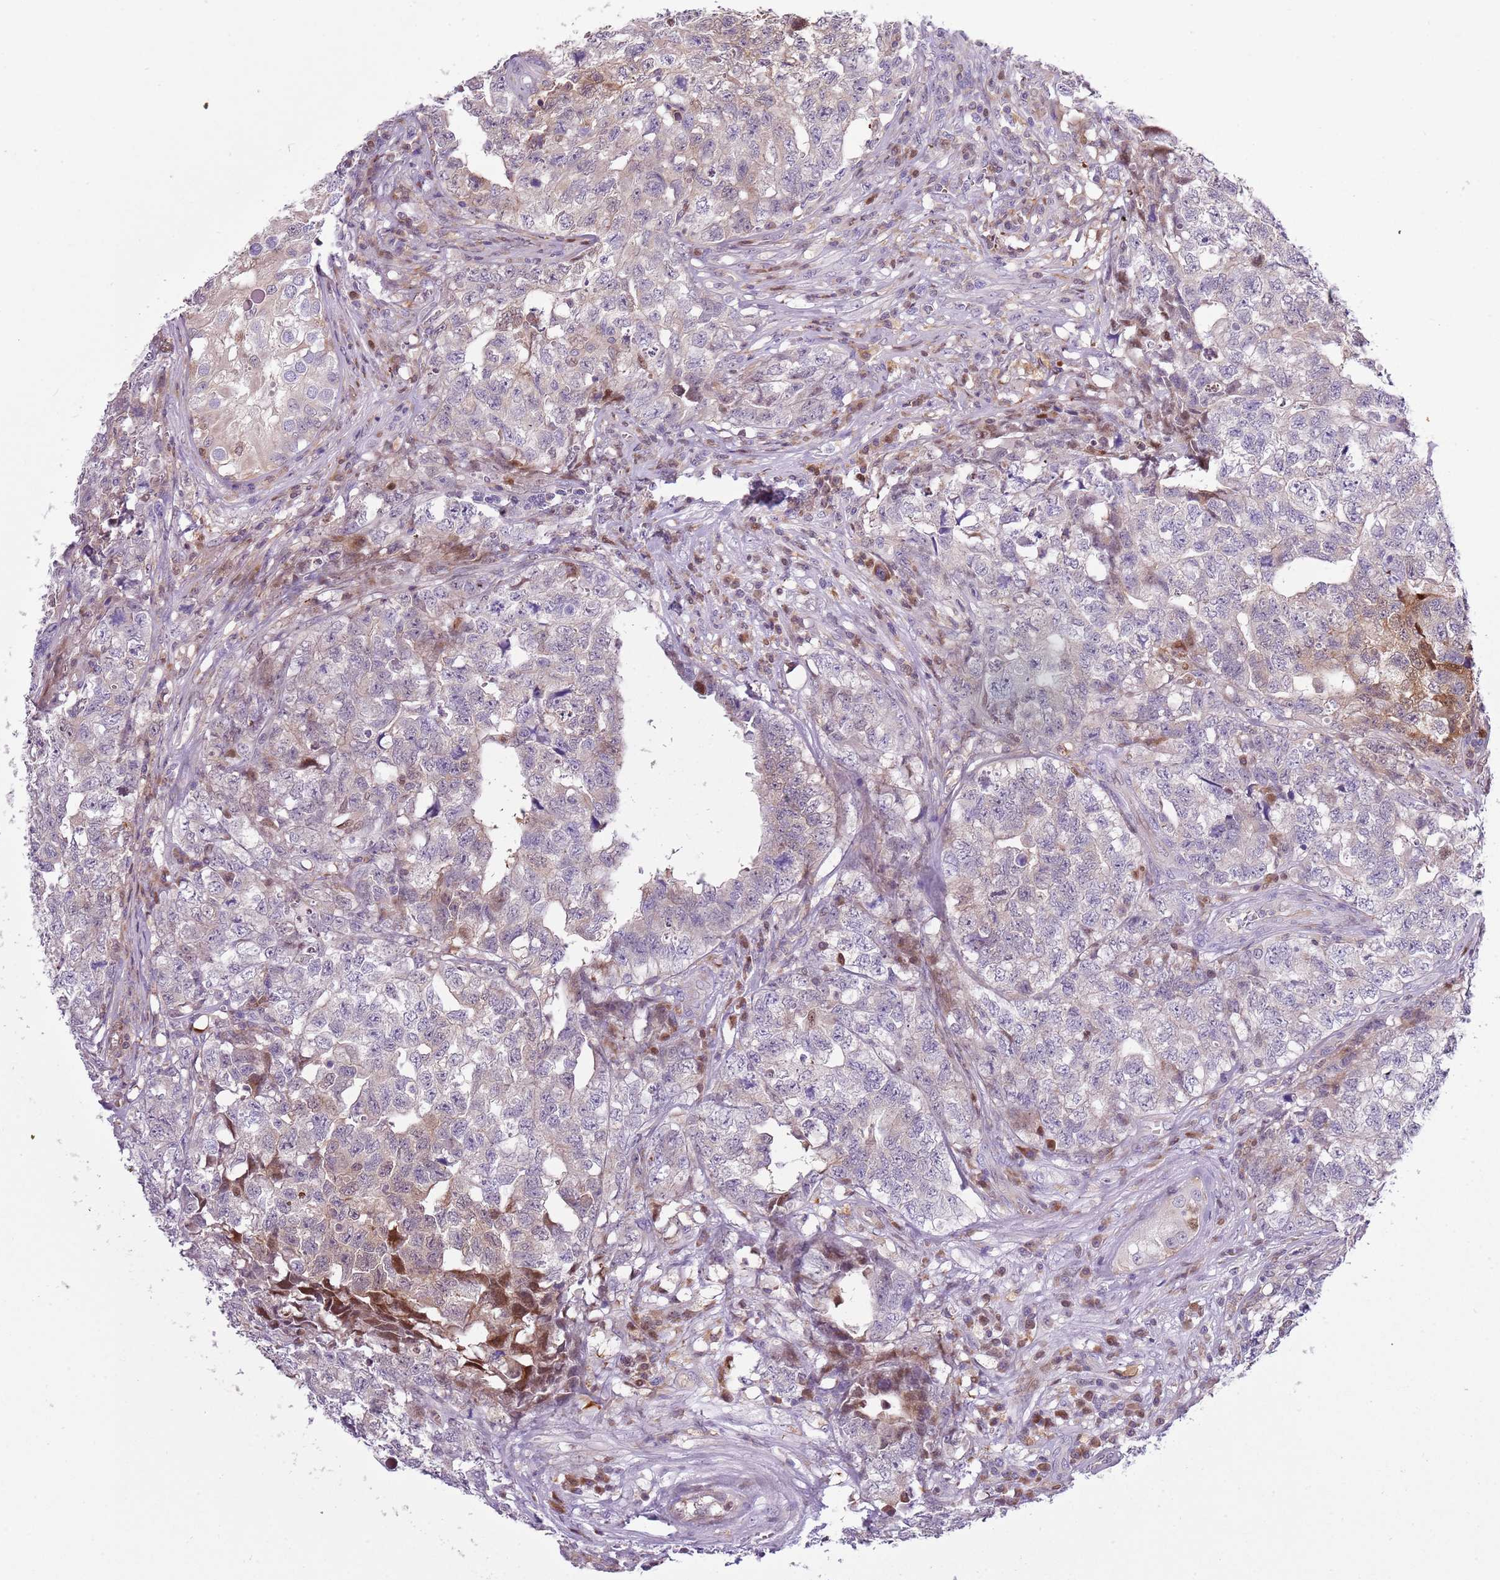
{"staining": {"intensity": "weak", "quantity": "<25%", "location": "cytoplasmic/membranous"}, "tissue": "testis cancer", "cell_type": "Tumor cells", "image_type": "cancer", "snomed": [{"axis": "morphology", "description": "Carcinoma, Embryonal, NOS"}, {"axis": "topography", "description": "Testis"}], "caption": "A high-resolution micrograph shows immunohistochemistry staining of testis embryonal carcinoma, which exhibits no significant staining in tumor cells. The staining was performed using DAB (3,3'-diaminobenzidine) to visualize the protein expression in brown, while the nuclei were stained in blue with hematoxylin (Magnification: 20x).", "gene": "NBPF6", "patient": {"sex": "male", "age": 31}}